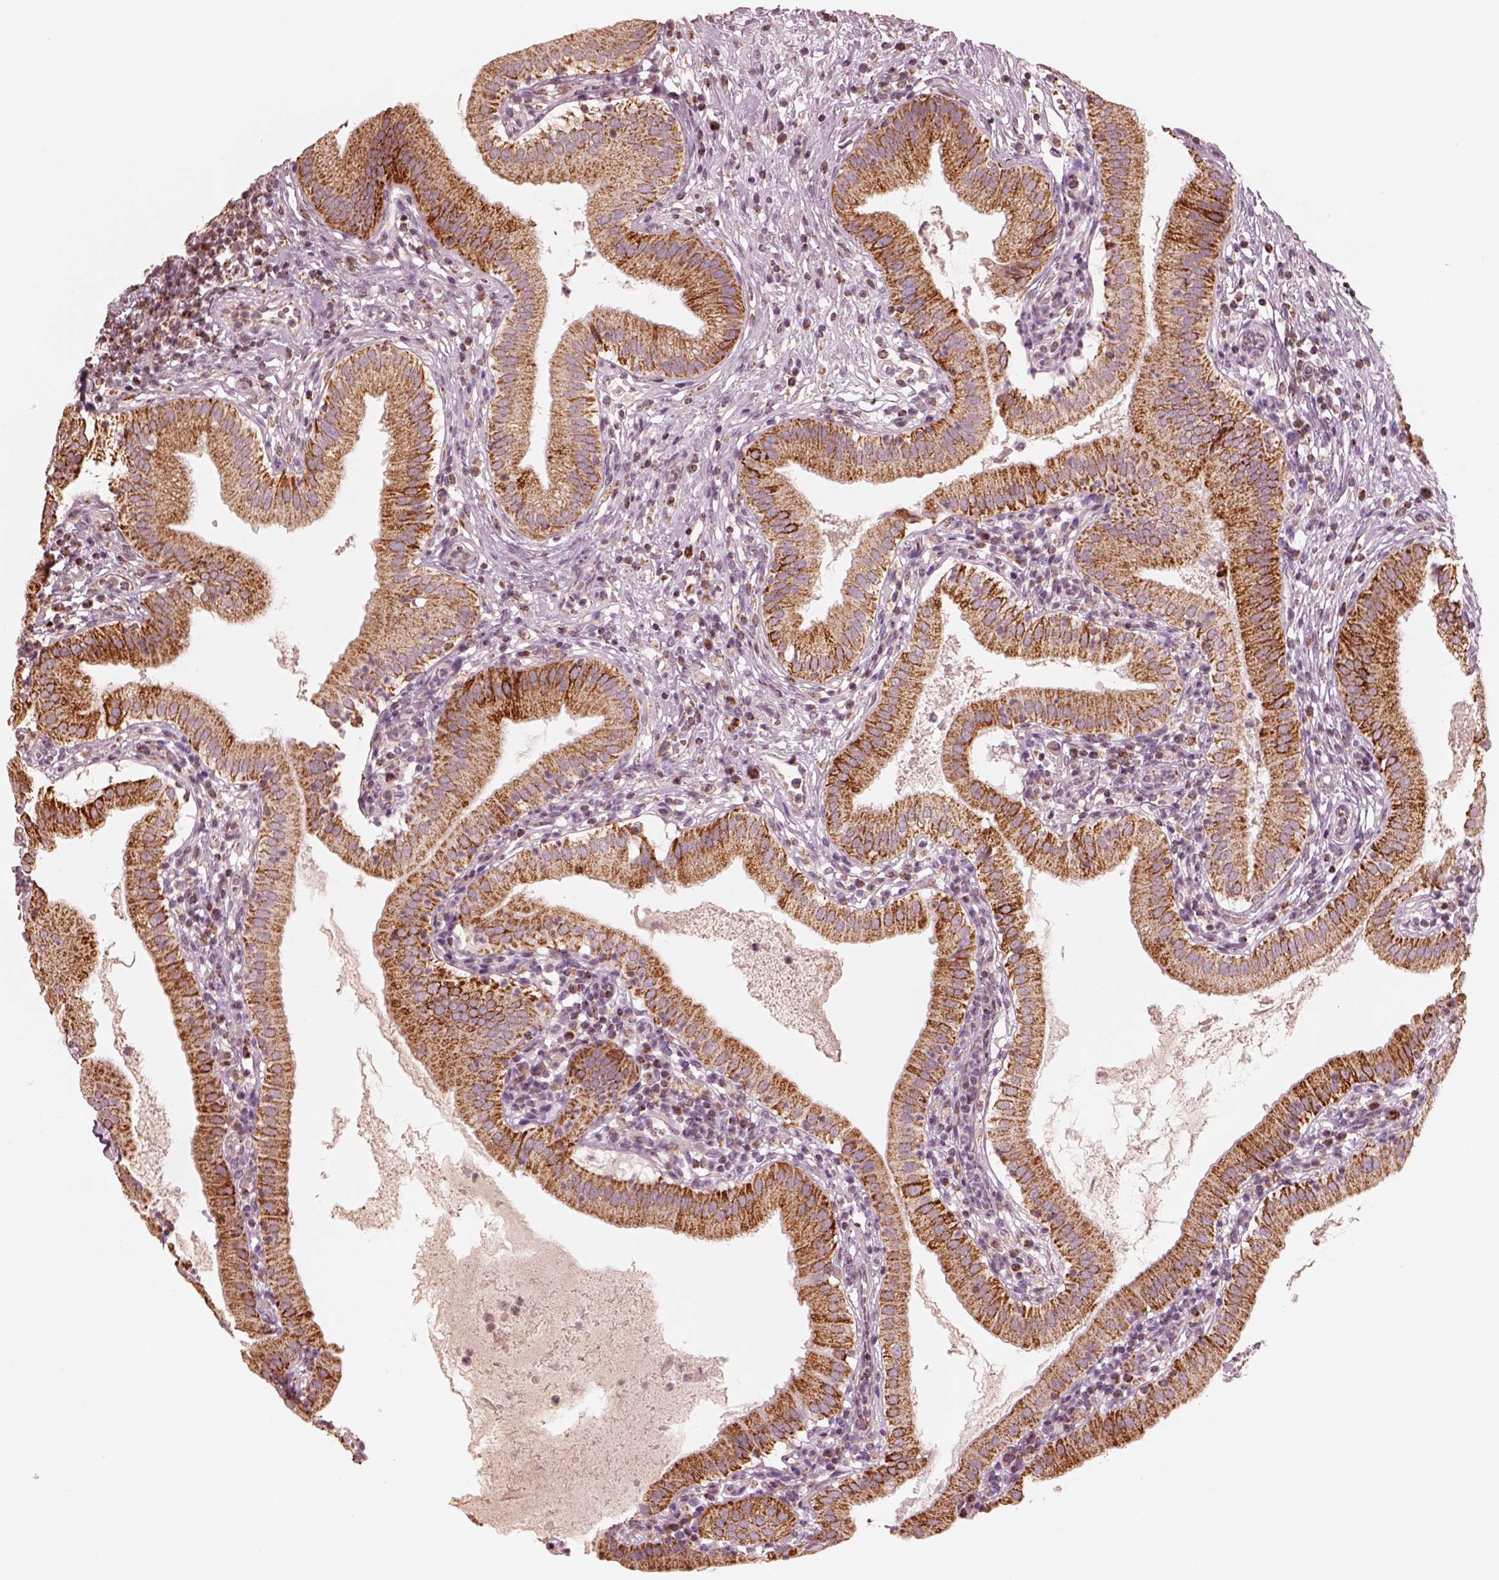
{"staining": {"intensity": "strong", "quantity": ">75%", "location": "cytoplasmic/membranous"}, "tissue": "gallbladder", "cell_type": "Glandular cells", "image_type": "normal", "snomed": [{"axis": "morphology", "description": "Normal tissue, NOS"}, {"axis": "topography", "description": "Gallbladder"}], "caption": "Protein expression by IHC reveals strong cytoplasmic/membranous positivity in approximately >75% of glandular cells in unremarkable gallbladder. The staining was performed using DAB to visualize the protein expression in brown, while the nuclei were stained in blue with hematoxylin (Magnification: 20x).", "gene": "ENTPD6", "patient": {"sex": "female", "age": 65}}